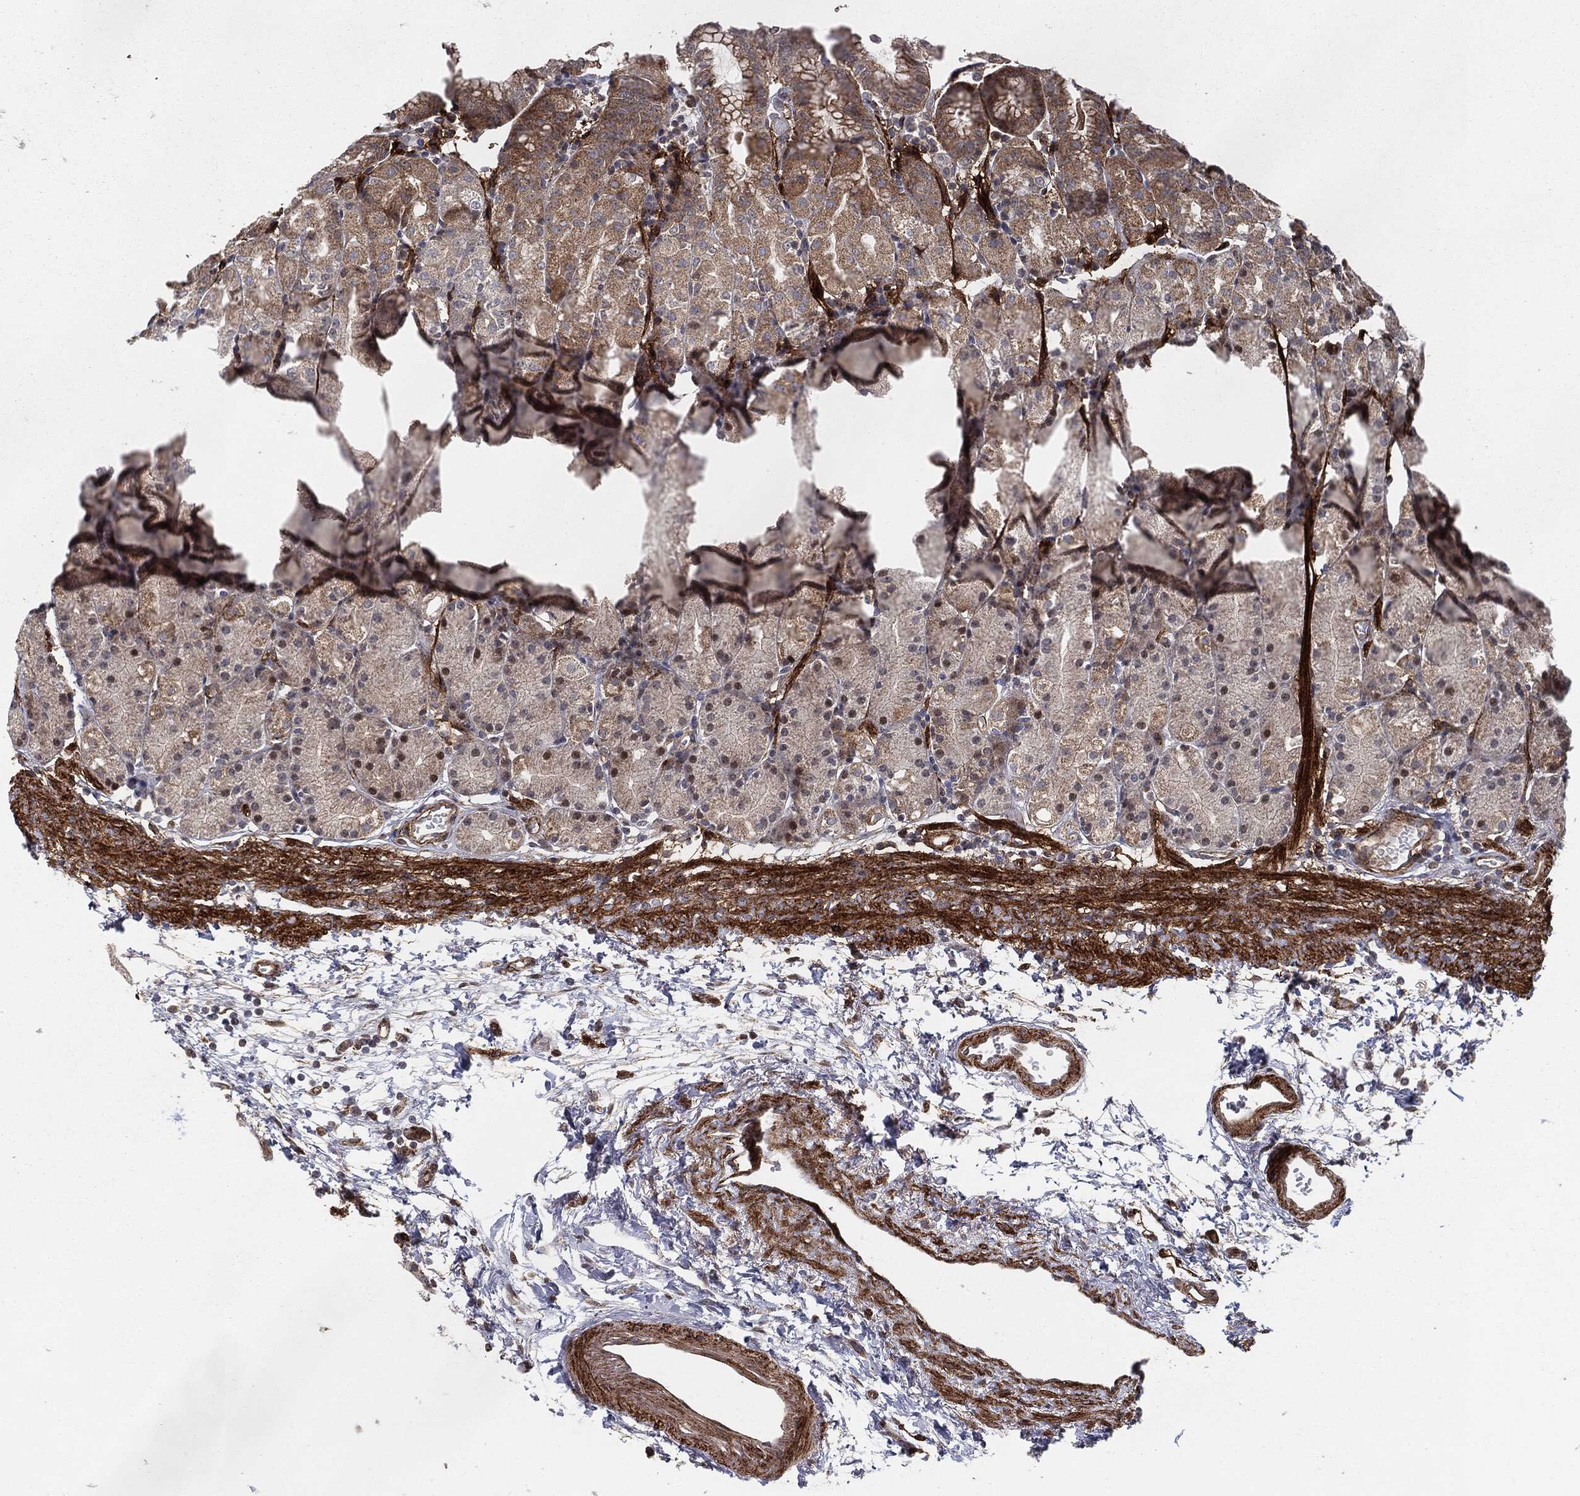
{"staining": {"intensity": "moderate", "quantity": "<25%", "location": "cytoplasmic/membranous"}, "tissue": "stomach", "cell_type": "Glandular cells", "image_type": "normal", "snomed": [{"axis": "morphology", "description": "Normal tissue, NOS"}, {"axis": "morphology", "description": "Adenocarcinoma, NOS"}, {"axis": "topography", "description": "Stomach"}], "caption": "Unremarkable stomach exhibits moderate cytoplasmic/membranous expression in about <25% of glandular cells, visualized by immunohistochemistry. The staining was performed using DAB (3,3'-diaminobenzidine) to visualize the protein expression in brown, while the nuclei were stained in blue with hematoxylin (Magnification: 20x).", "gene": "PTEN", "patient": {"sex": "female", "age": 81}}